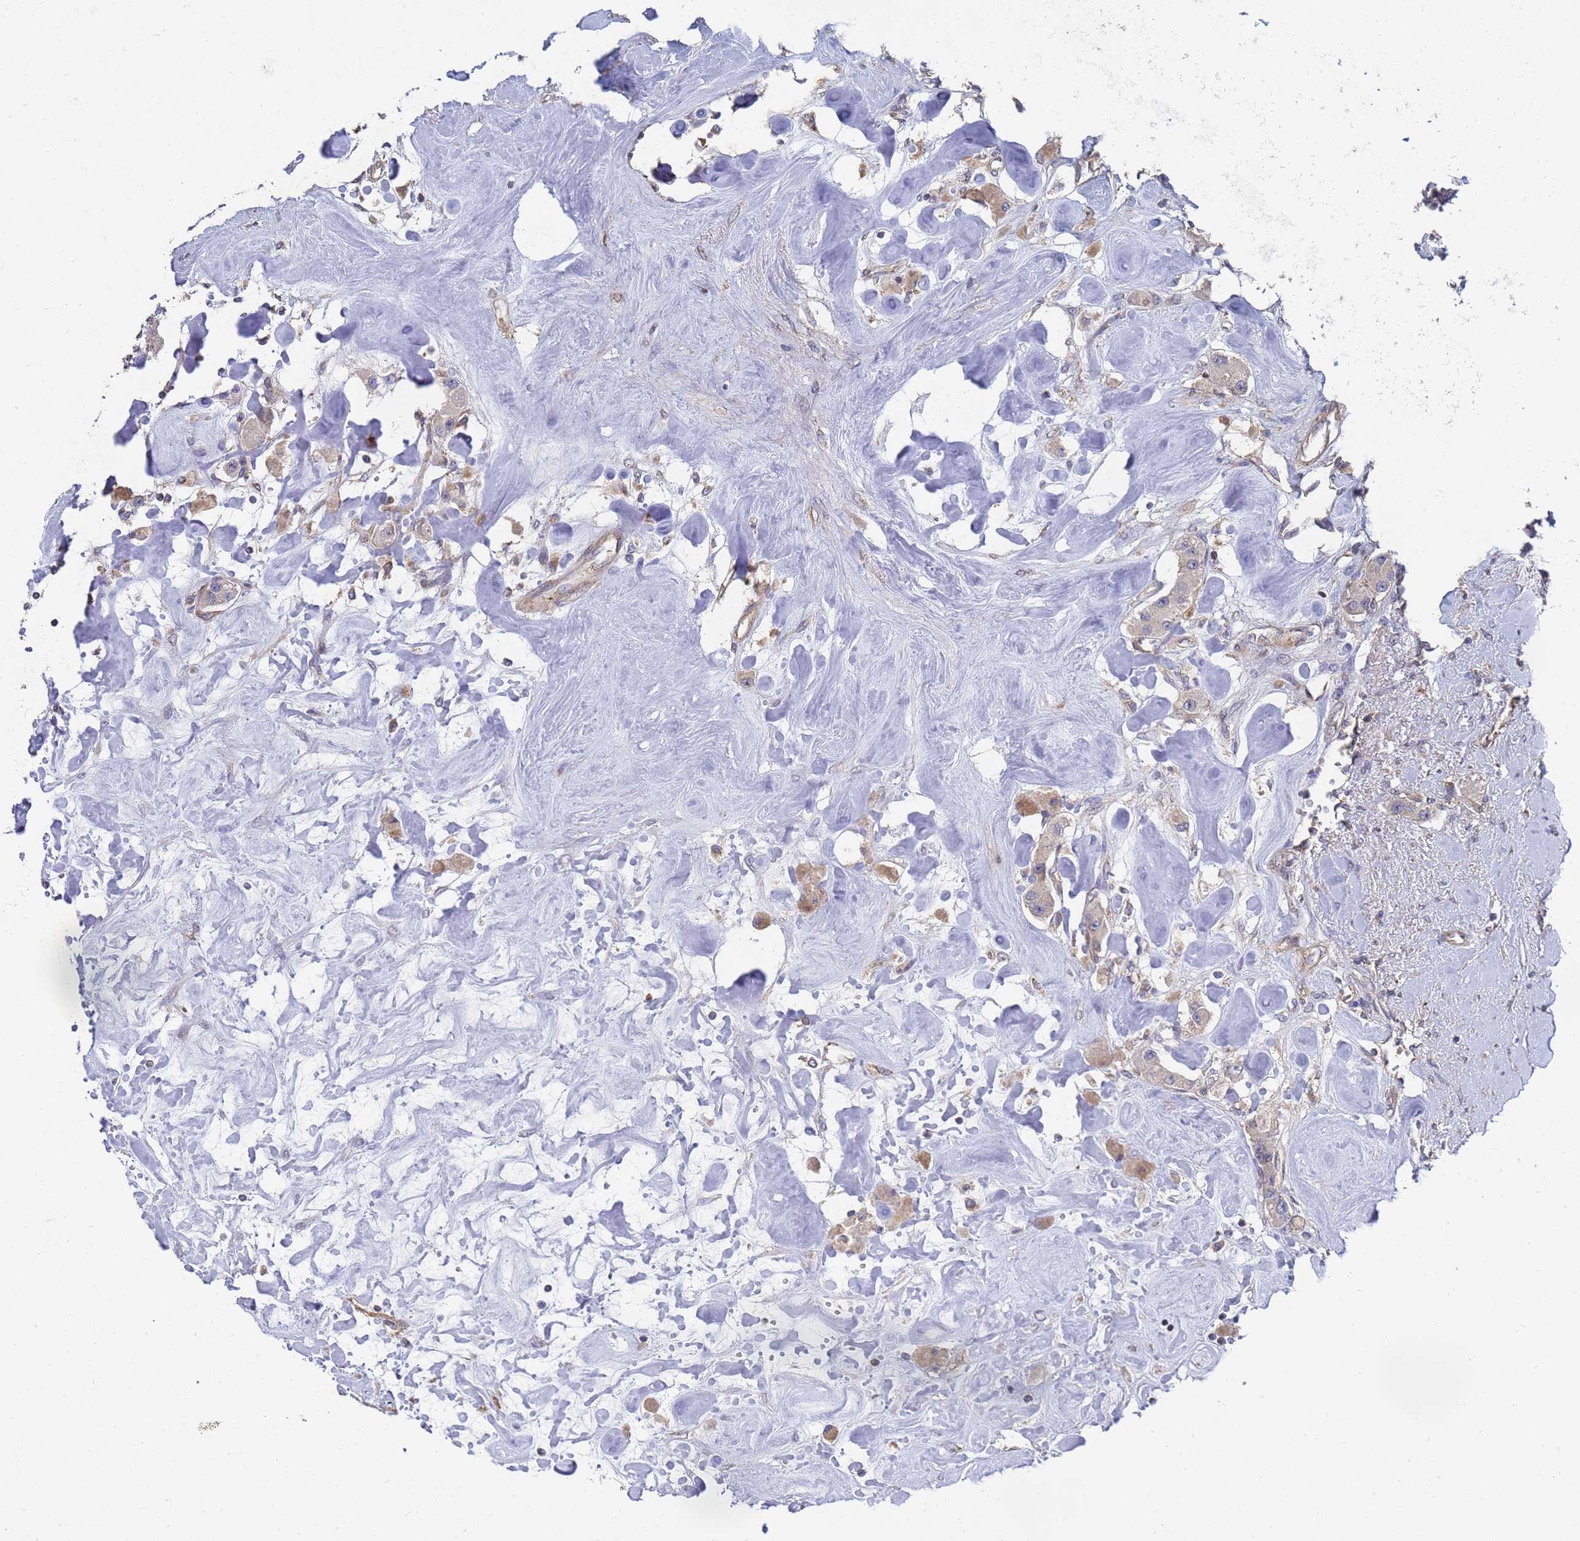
{"staining": {"intensity": "negative", "quantity": "none", "location": "none"}, "tissue": "carcinoid", "cell_type": "Tumor cells", "image_type": "cancer", "snomed": [{"axis": "morphology", "description": "Carcinoid, malignant, NOS"}, {"axis": "topography", "description": "Pancreas"}], "caption": "Tumor cells show no significant protein positivity in carcinoid.", "gene": "ALS2CL", "patient": {"sex": "male", "age": 41}}